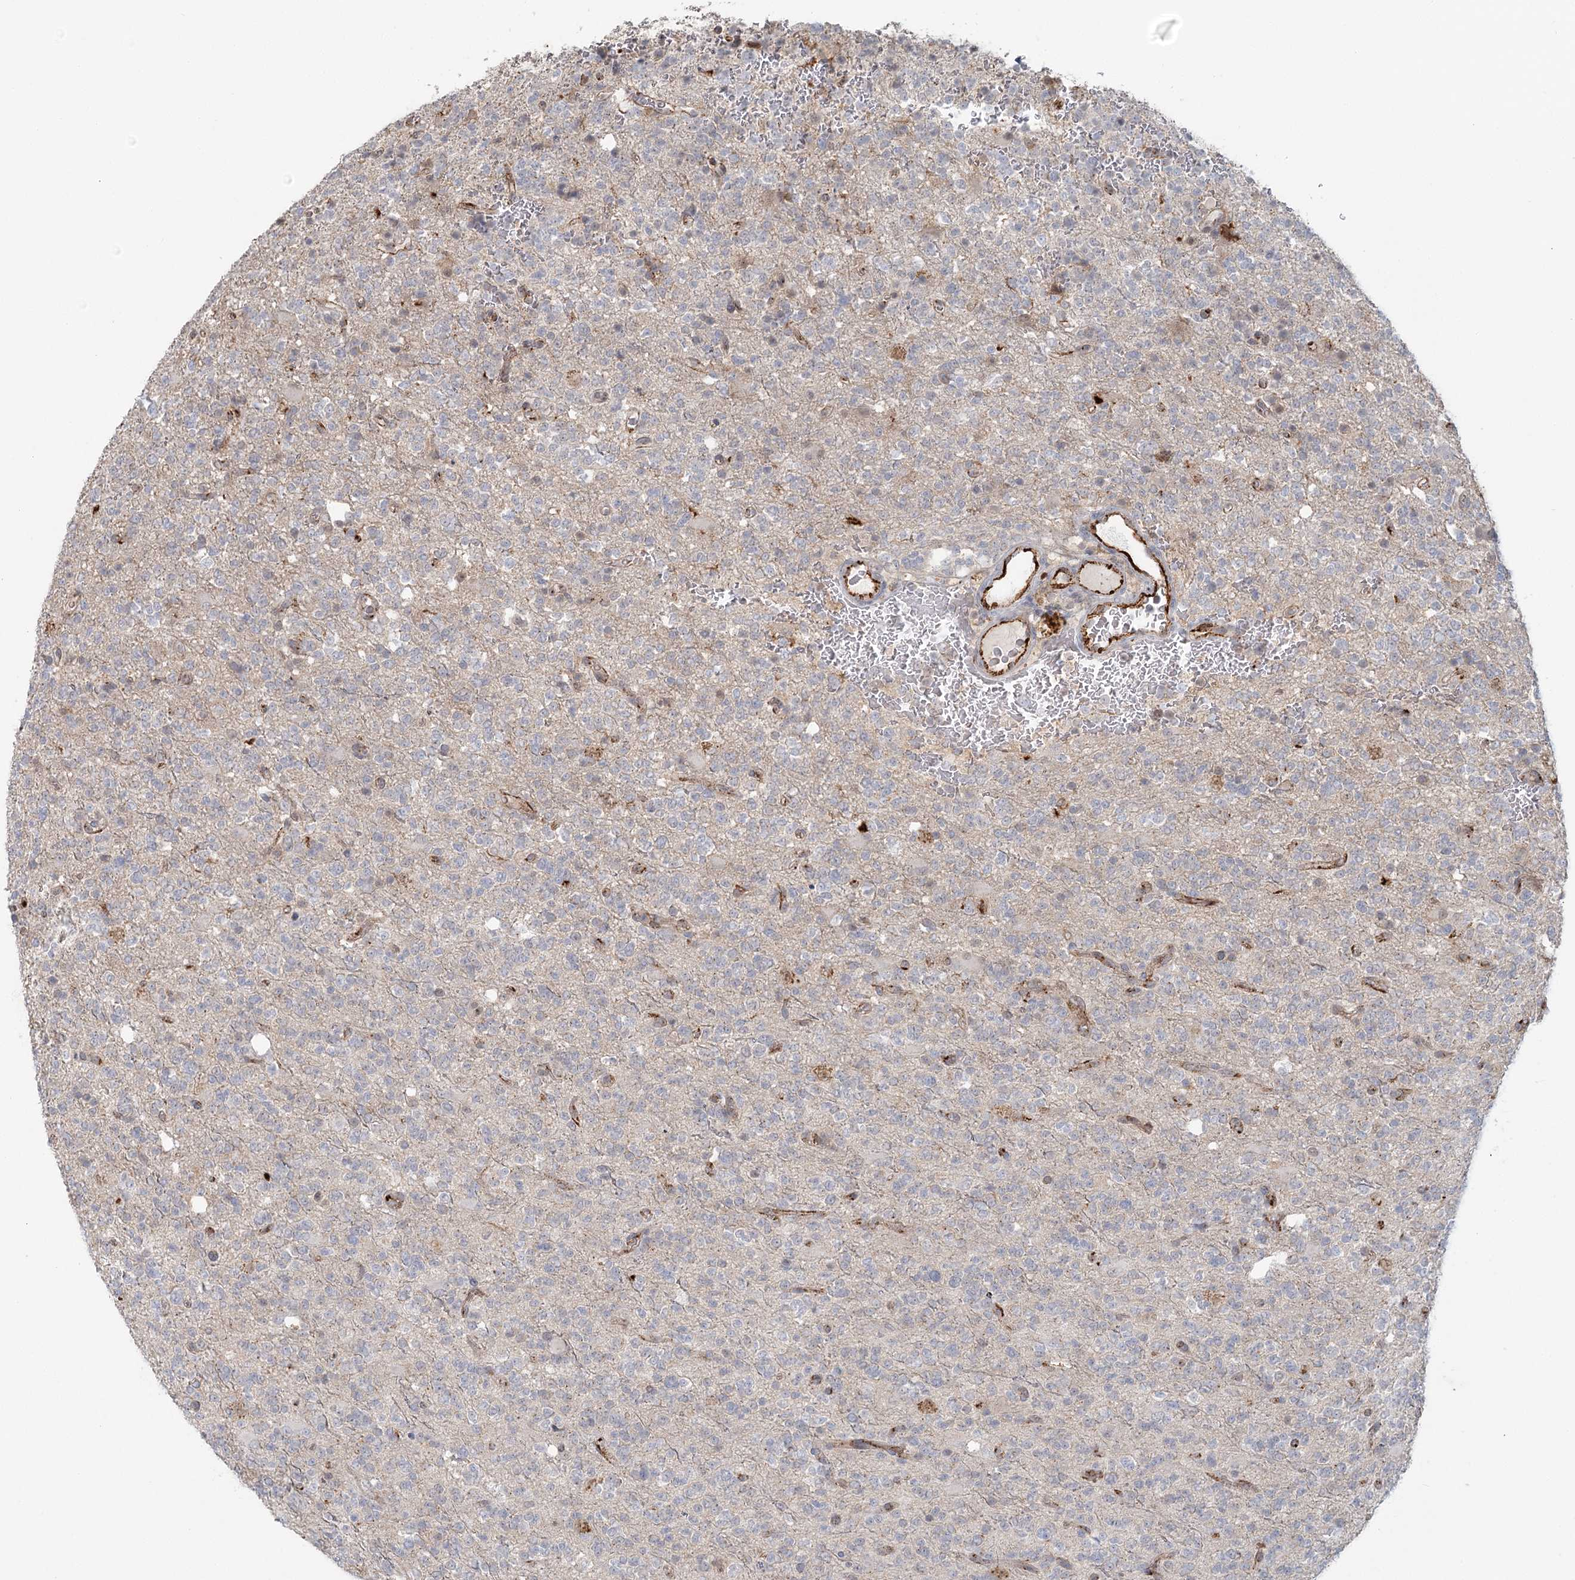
{"staining": {"intensity": "negative", "quantity": "none", "location": "none"}, "tissue": "glioma", "cell_type": "Tumor cells", "image_type": "cancer", "snomed": [{"axis": "morphology", "description": "Glioma, malignant, High grade"}, {"axis": "topography", "description": "Brain"}], "caption": "Tumor cells are negative for brown protein staining in glioma.", "gene": "KBTBD4", "patient": {"sex": "female", "age": 62}}